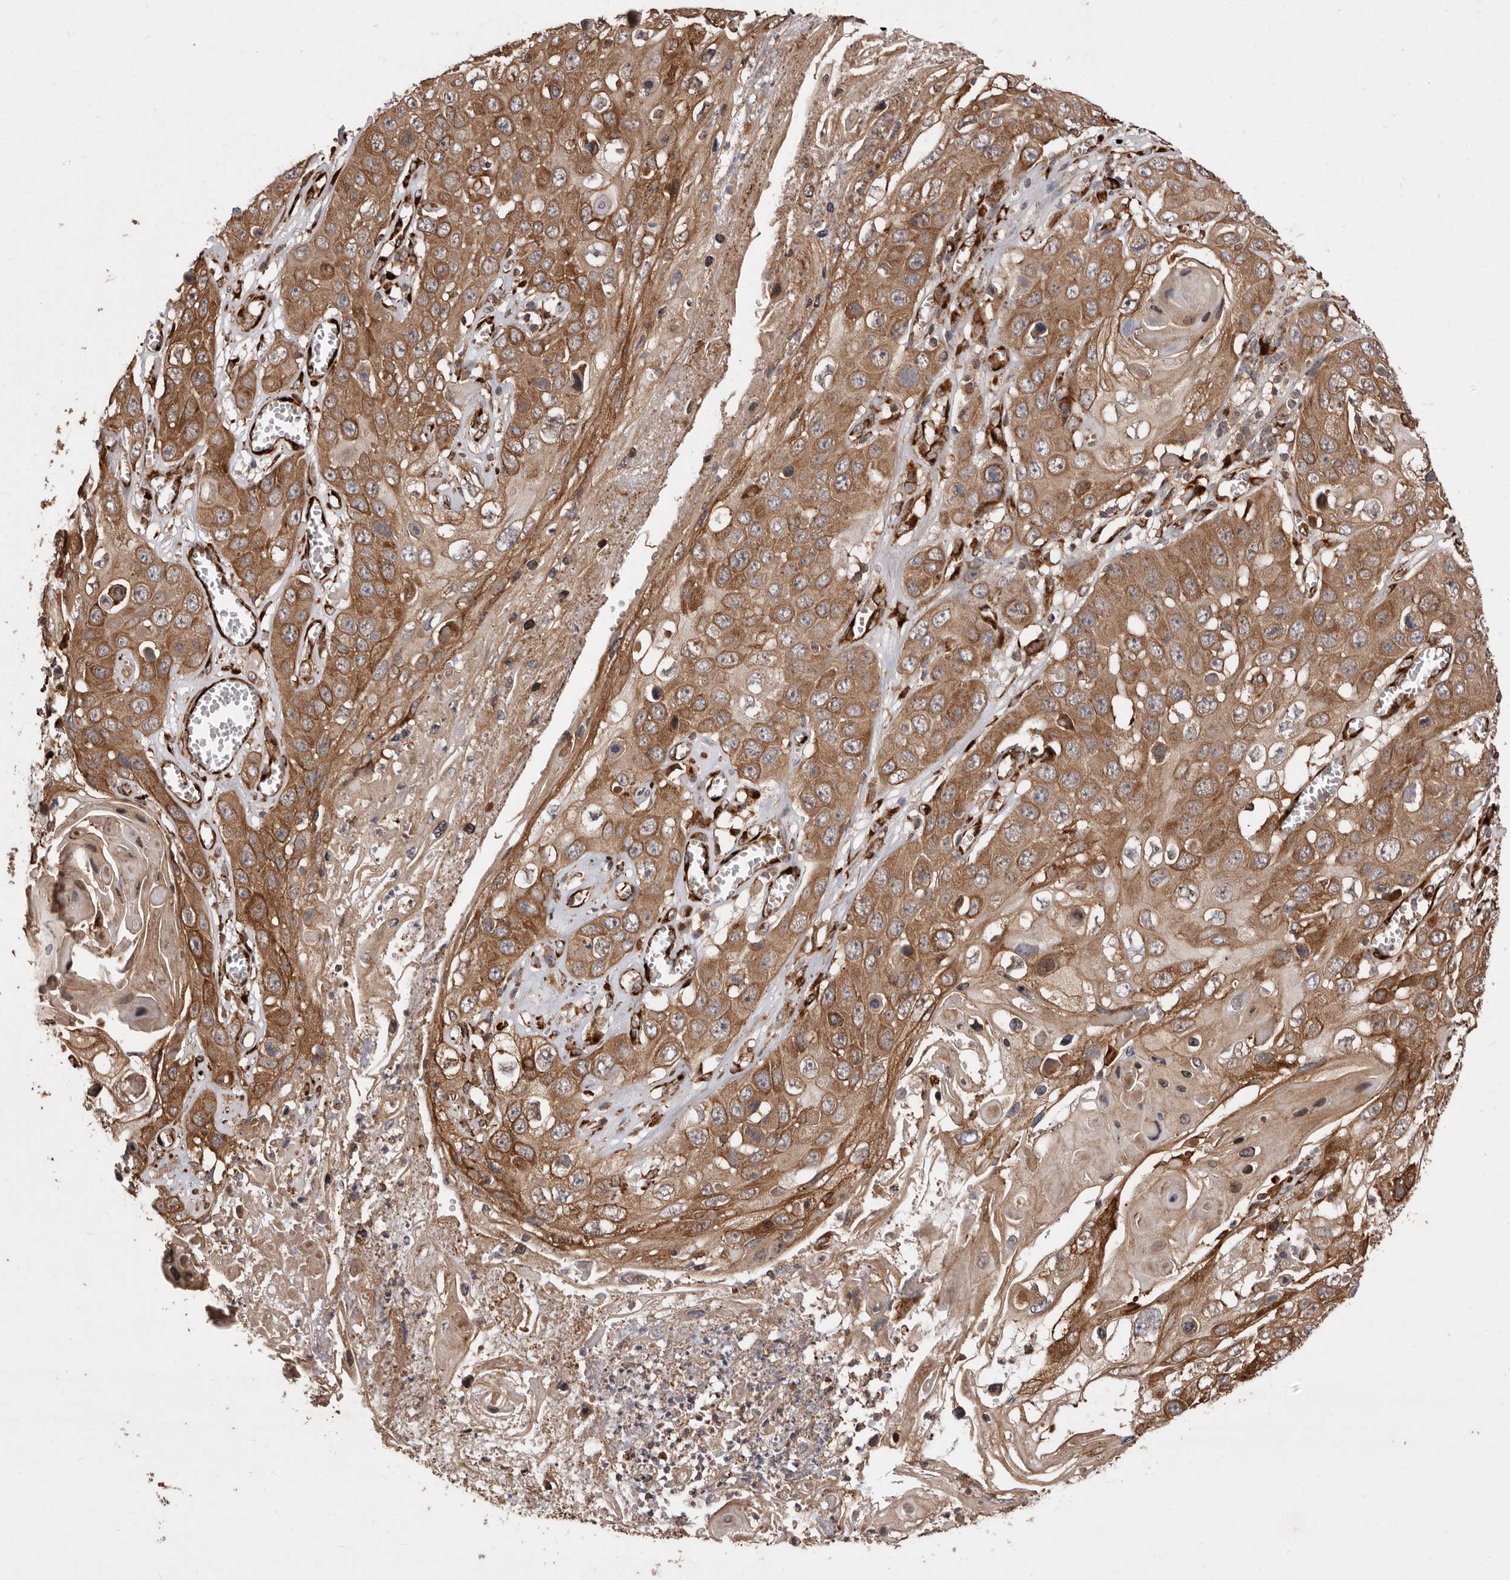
{"staining": {"intensity": "moderate", "quantity": ">75%", "location": "cytoplasmic/membranous"}, "tissue": "skin cancer", "cell_type": "Tumor cells", "image_type": "cancer", "snomed": [{"axis": "morphology", "description": "Squamous cell carcinoma, NOS"}, {"axis": "topography", "description": "Skin"}], "caption": "A histopathology image of squamous cell carcinoma (skin) stained for a protein reveals moderate cytoplasmic/membranous brown staining in tumor cells. The staining was performed using DAB to visualize the protein expression in brown, while the nuclei were stained in blue with hematoxylin (Magnification: 20x).", "gene": "FLAD1", "patient": {"sex": "male", "age": 55}}